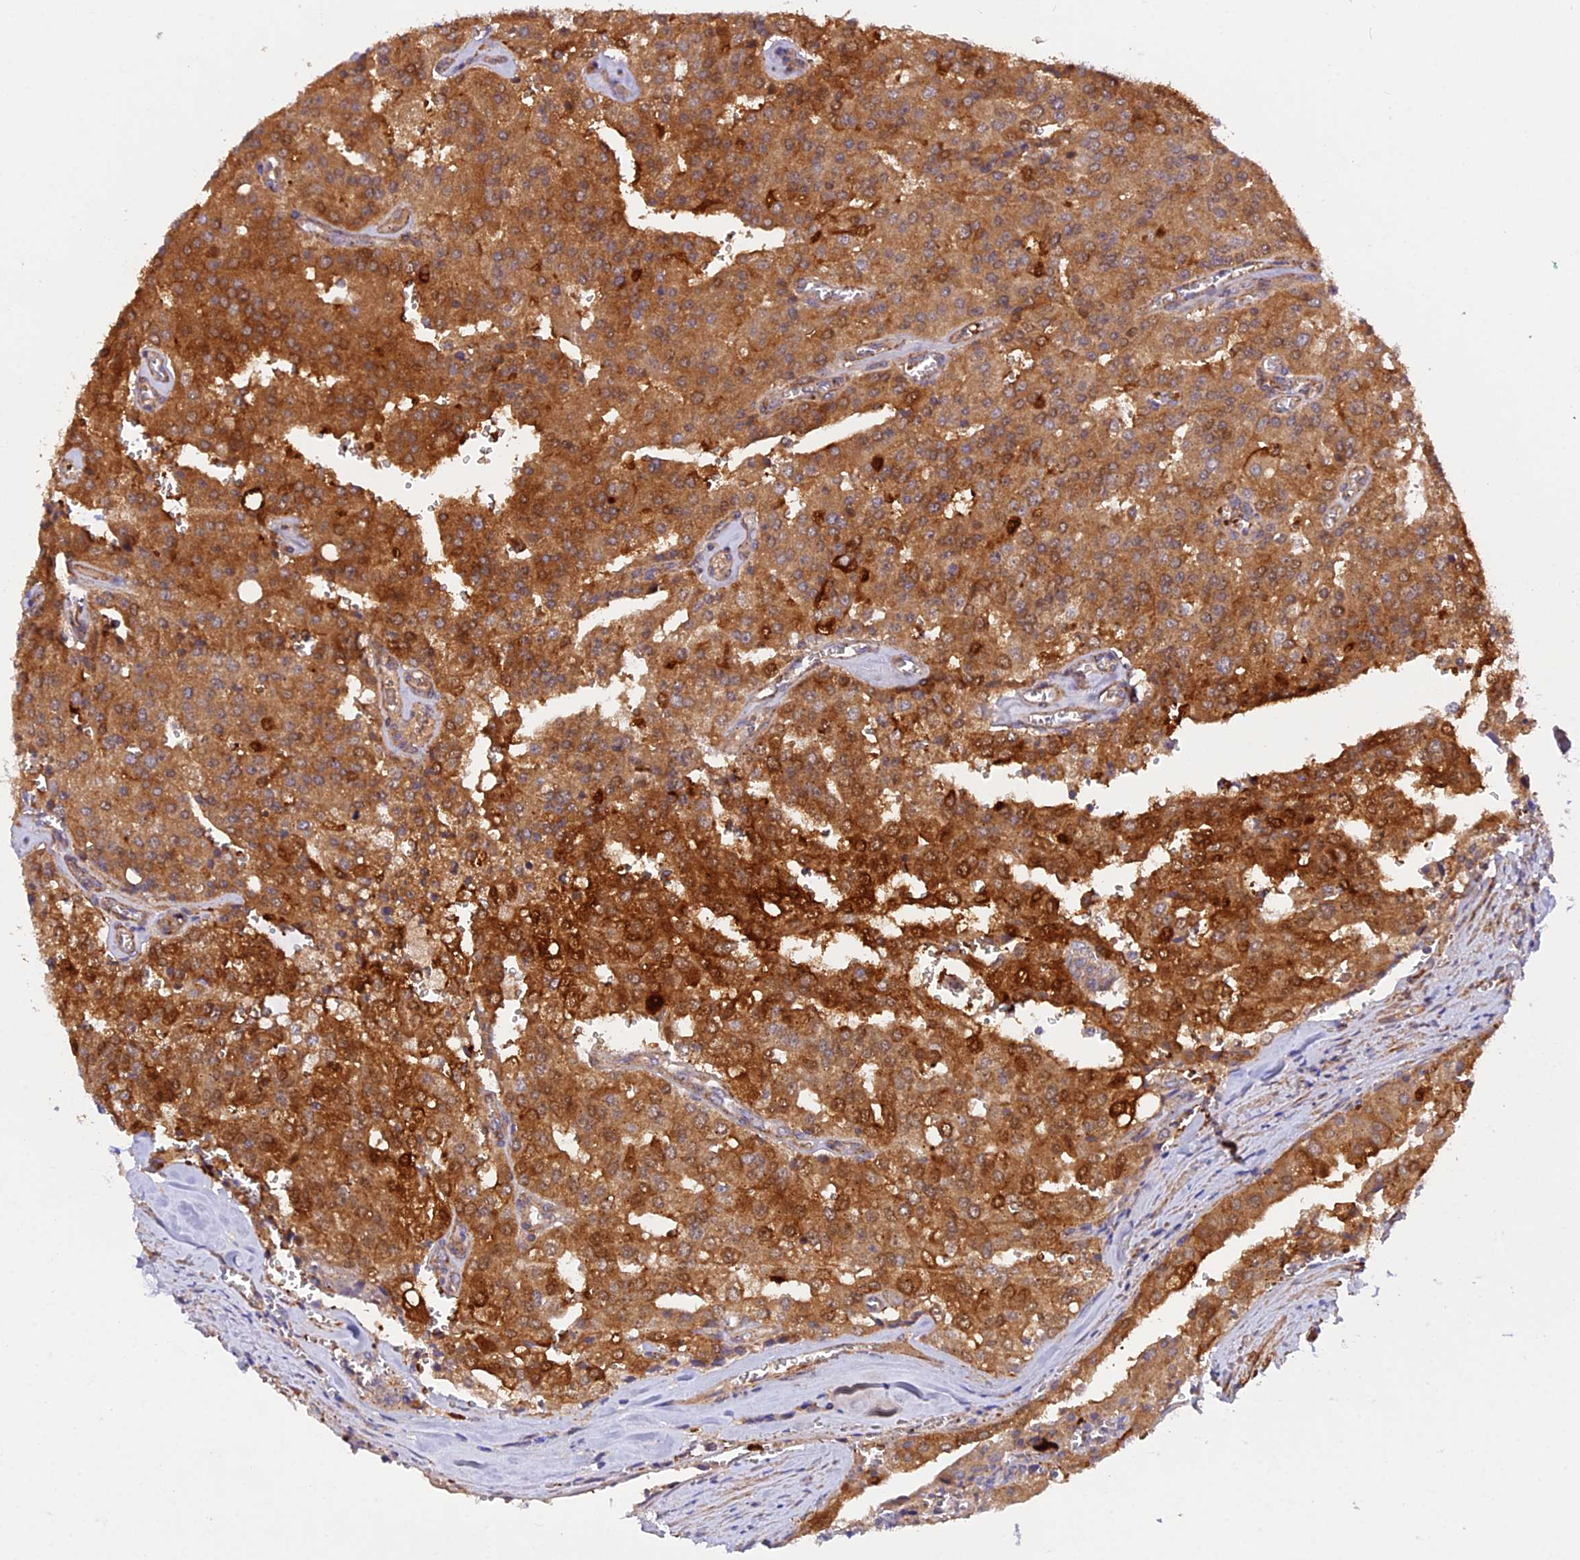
{"staining": {"intensity": "moderate", "quantity": ">75%", "location": "cytoplasmic/membranous"}, "tissue": "prostate cancer", "cell_type": "Tumor cells", "image_type": "cancer", "snomed": [{"axis": "morphology", "description": "Adenocarcinoma, High grade"}, {"axis": "topography", "description": "Prostate"}], "caption": "A high-resolution histopathology image shows immunohistochemistry (IHC) staining of prostate cancer, which reveals moderate cytoplasmic/membranous expression in about >75% of tumor cells. The staining was performed using DAB to visualize the protein expression in brown, while the nuclei were stained in blue with hematoxylin (Magnification: 20x).", "gene": "WDFY4", "patient": {"sex": "male", "age": 68}}